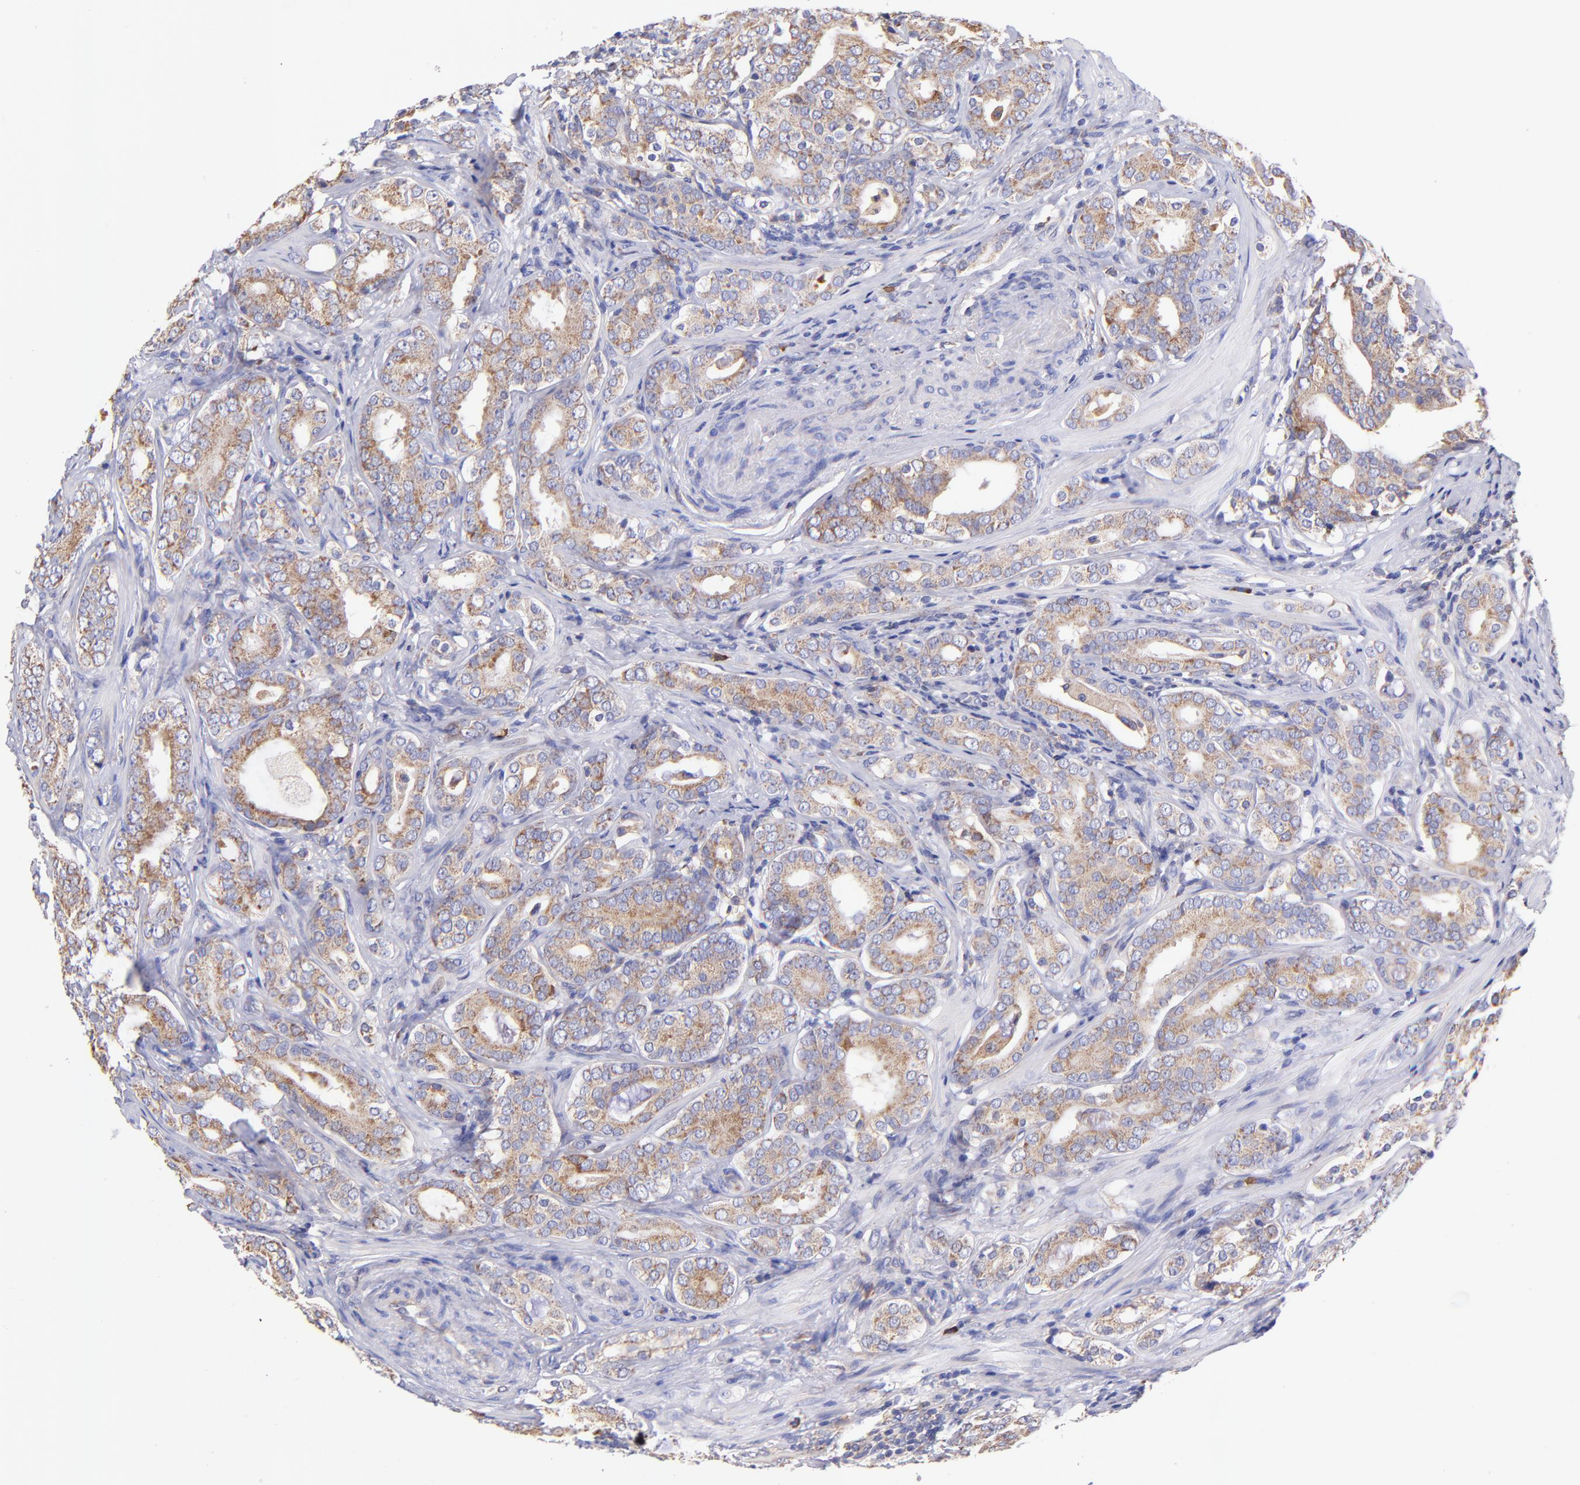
{"staining": {"intensity": "weak", "quantity": ">75%", "location": "cytoplasmic/membranous"}, "tissue": "prostate cancer", "cell_type": "Tumor cells", "image_type": "cancer", "snomed": [{"axis": "morphology", "description": "Adenocarcinoma, Low grade"}, {"axis": "topography", "description": "Prostate"}], "caption": "The photomicrograph displays staining of adenocarcinoma (low-grade) (prostate), revealing weak cytoplasmic/membranous protein positivity (brown color) within tumor cells. The staining was performed using DAB, with brown indicating positive protein expression. Nuclei are stained blue with hematoxylin.", "gene": "PREX1", "patient": {"sex": "male", "age": 59}}